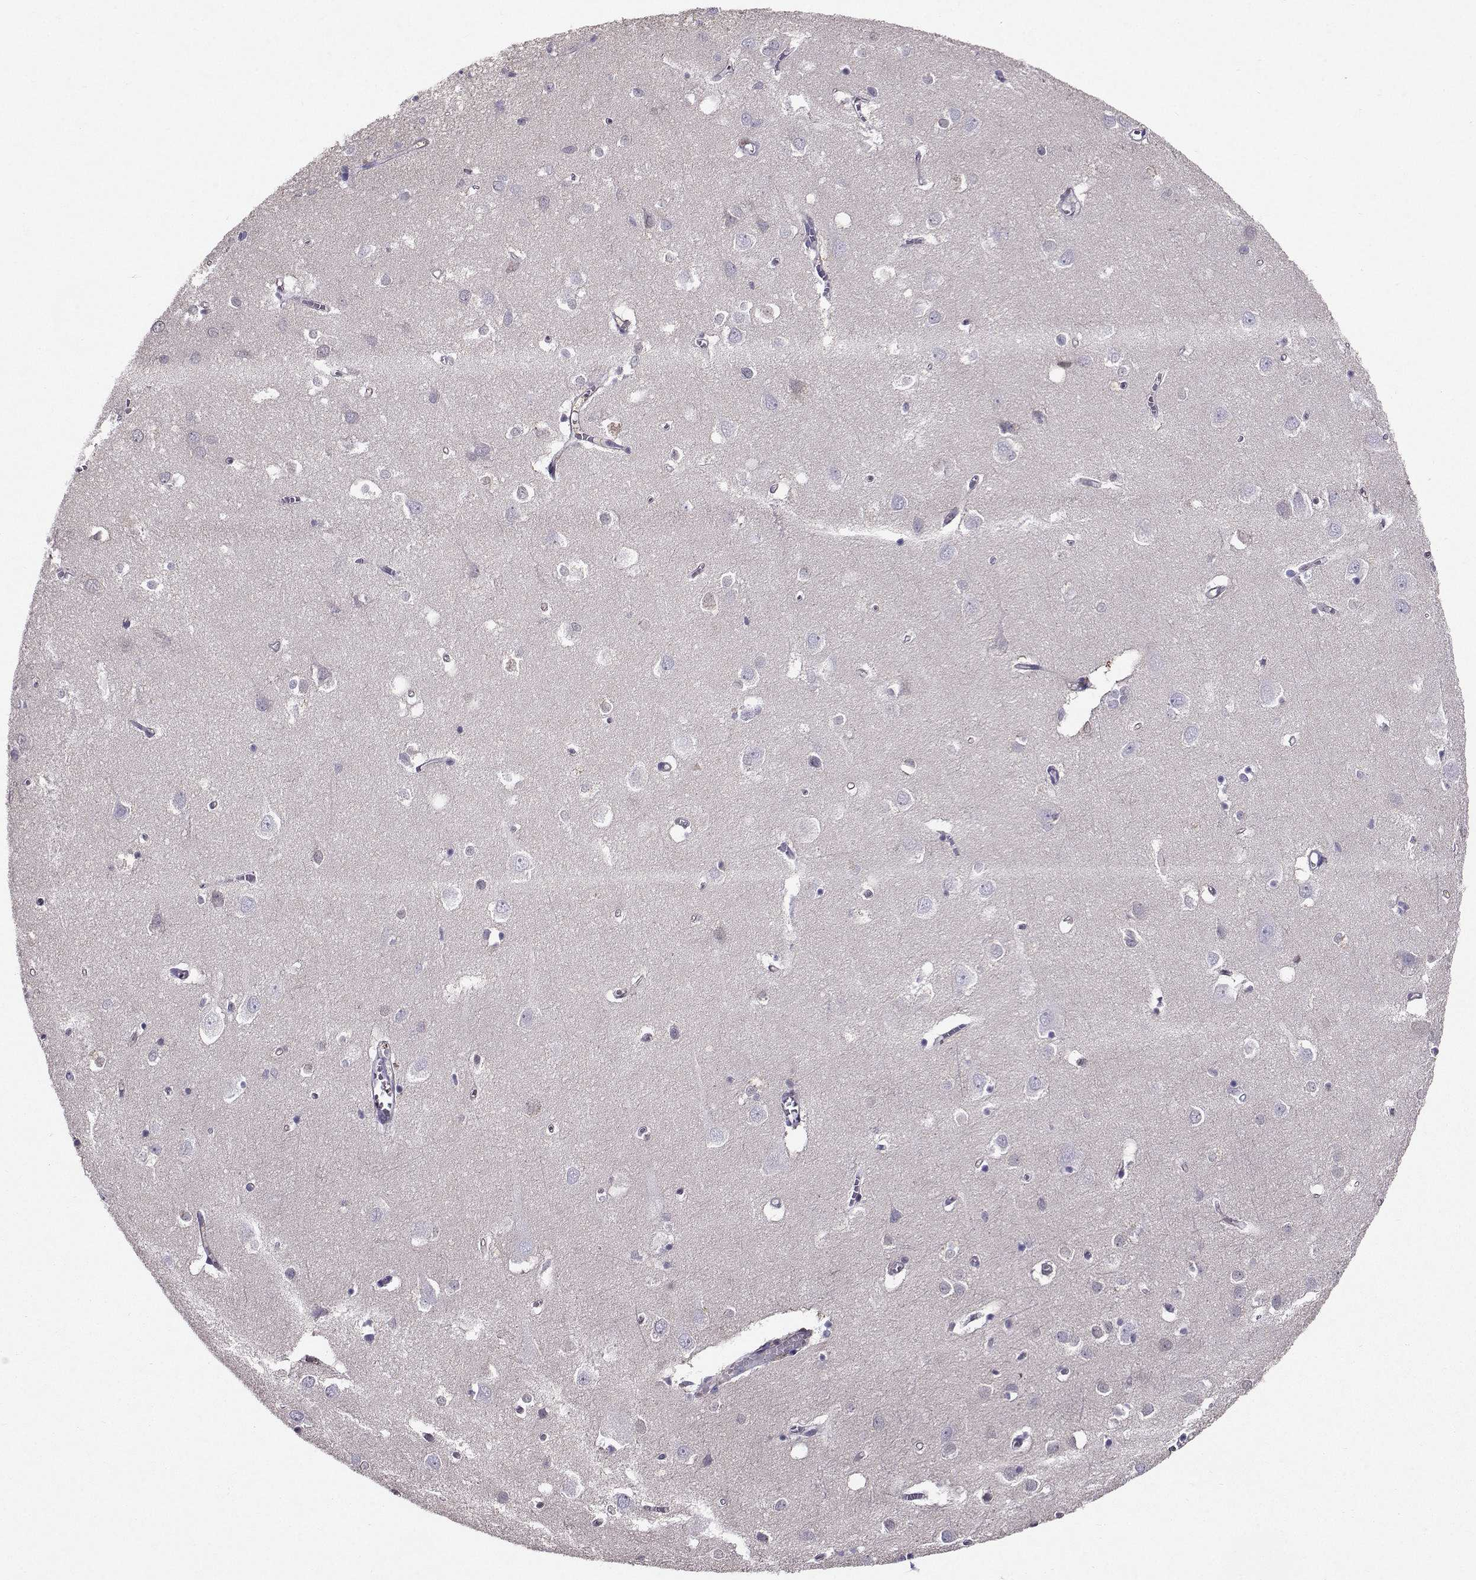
{"staining": {"intensity": "negative", "quantity": "none", "location": "none"}, "tissue": "cerebral cortex", "cell_type": "Endothelial cells", "image_type": "normal", "snomed": [{"axis": "morphology", "description": "Normal tissue, NOS"}, {"axis": "topography", "description": "Cerebral cortex"}], "caption": "DAB immunohistochemical staining of unremarkable human cerebral cortex exhibits no significant staining in endothelial cells.", "gene": "PGK1", "patient": {"sex": "male", "age": 70}}